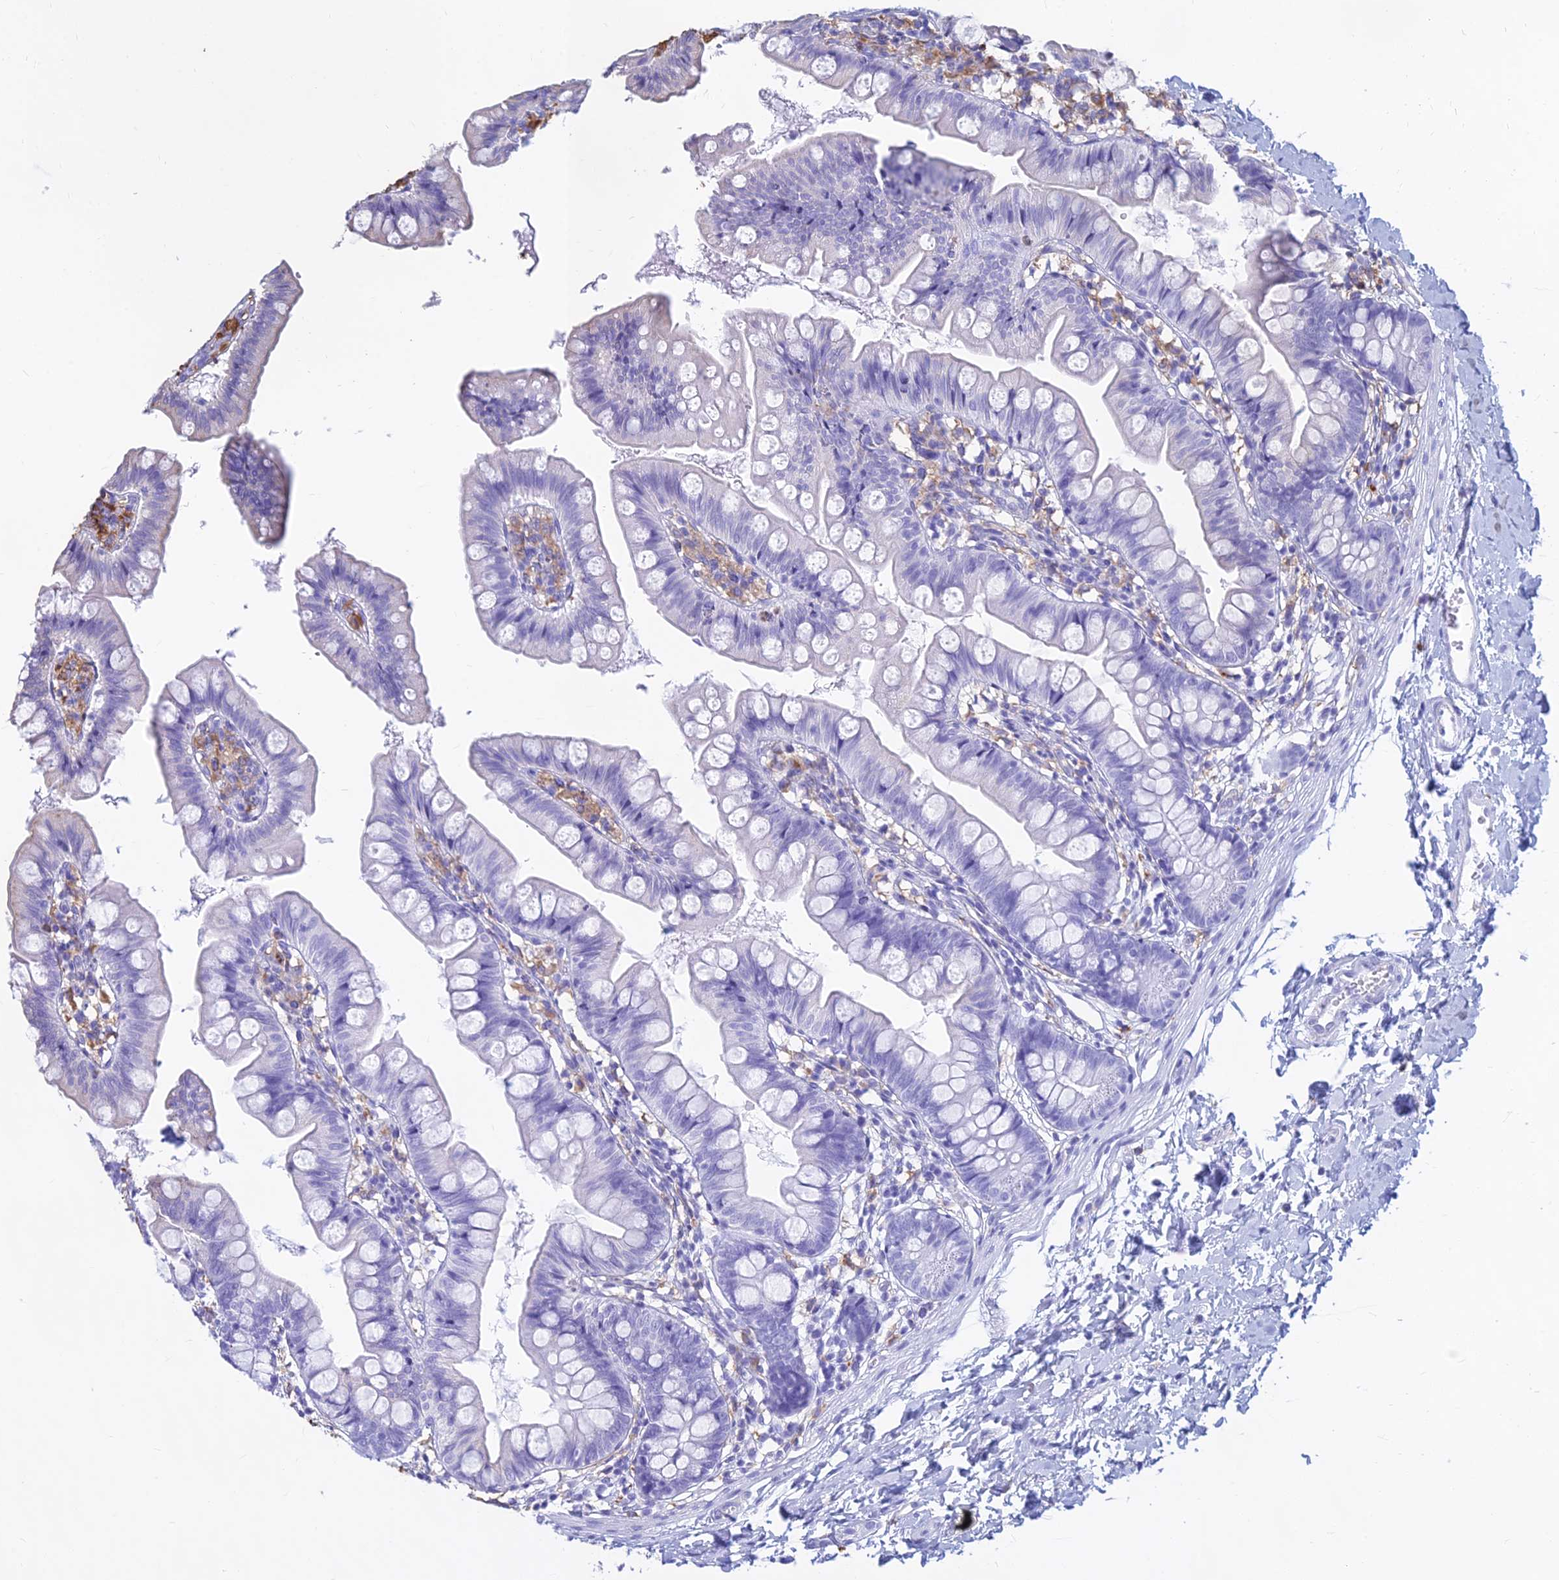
{"staining": {"intensity": "negative", "quantity": "none", "location": "none"}, "tissue": "small intestine", "cell_type": "Glandular cells", "image_type": "normal", "snomed": [{"axis": "morphology", "description": "Normal tissue, NOS"}, {"axis": "topography", "description": "Small intestine"}], "caption": "The photomicrograph reveals no significant expression in glandular cells of small intestine. Nuclei are stained in blue.", "gene": "HLA", "patient": {"sex": "male", "age": 7}}